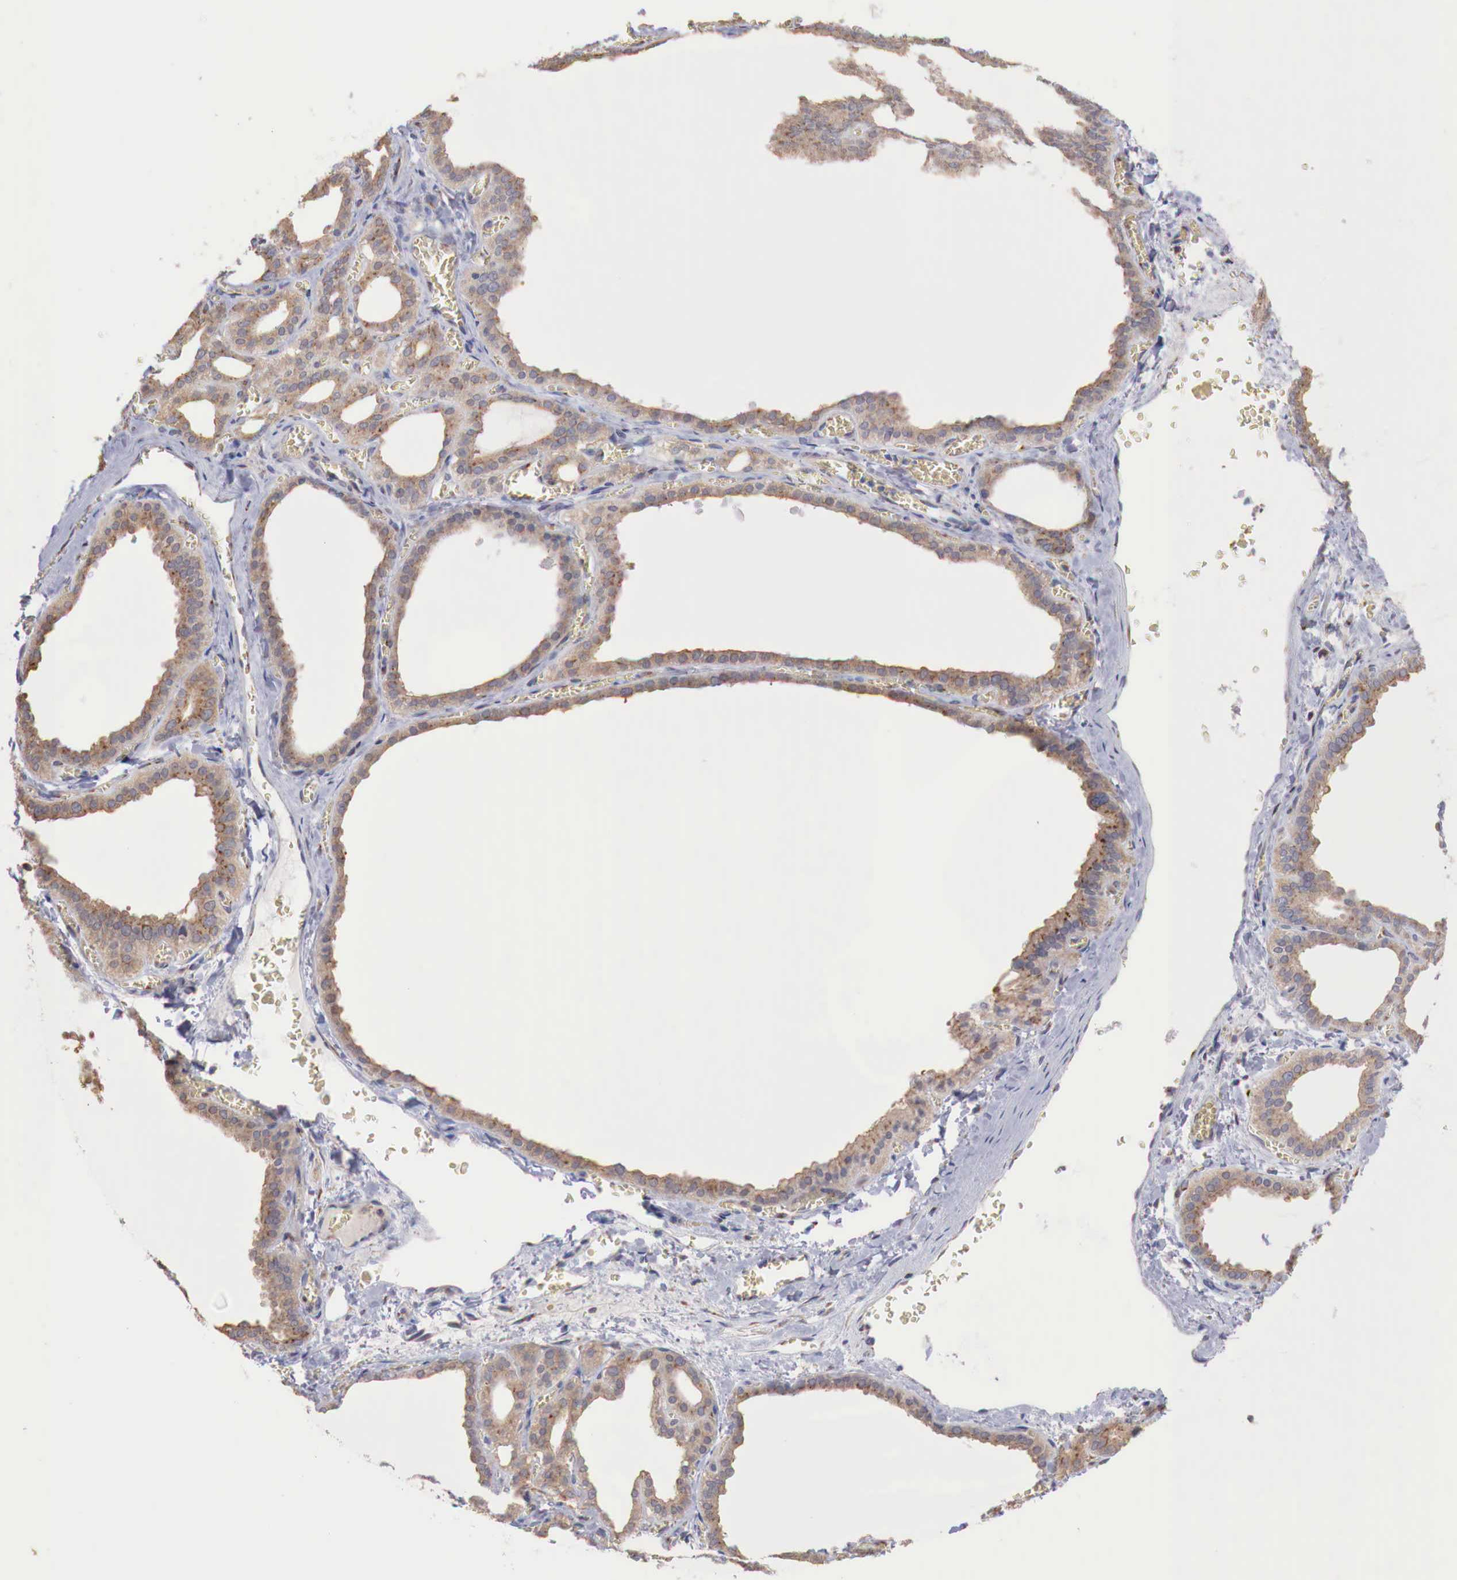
{"staining": {"intensity": "weak", "quantity": ">75%", "location": "cytoplasmic/membranous"}, "tissue": "thyroid gland", "cell_type": "Glandular cells", "image_type": "normal", "snomed": [{"axis": "morphology", "description": "Normal tissue, NOS"}, {"axis": "topography", "description": "Thyroid gland"}], "caption": "This image shows immunohistochemistry staining of benign human thyroid gland, with low weak cytoplasmic/membranous staining in about >75% of glandular cells.", "gene": "SYAP1", "patient": {"sex": "female", "age": 55}}